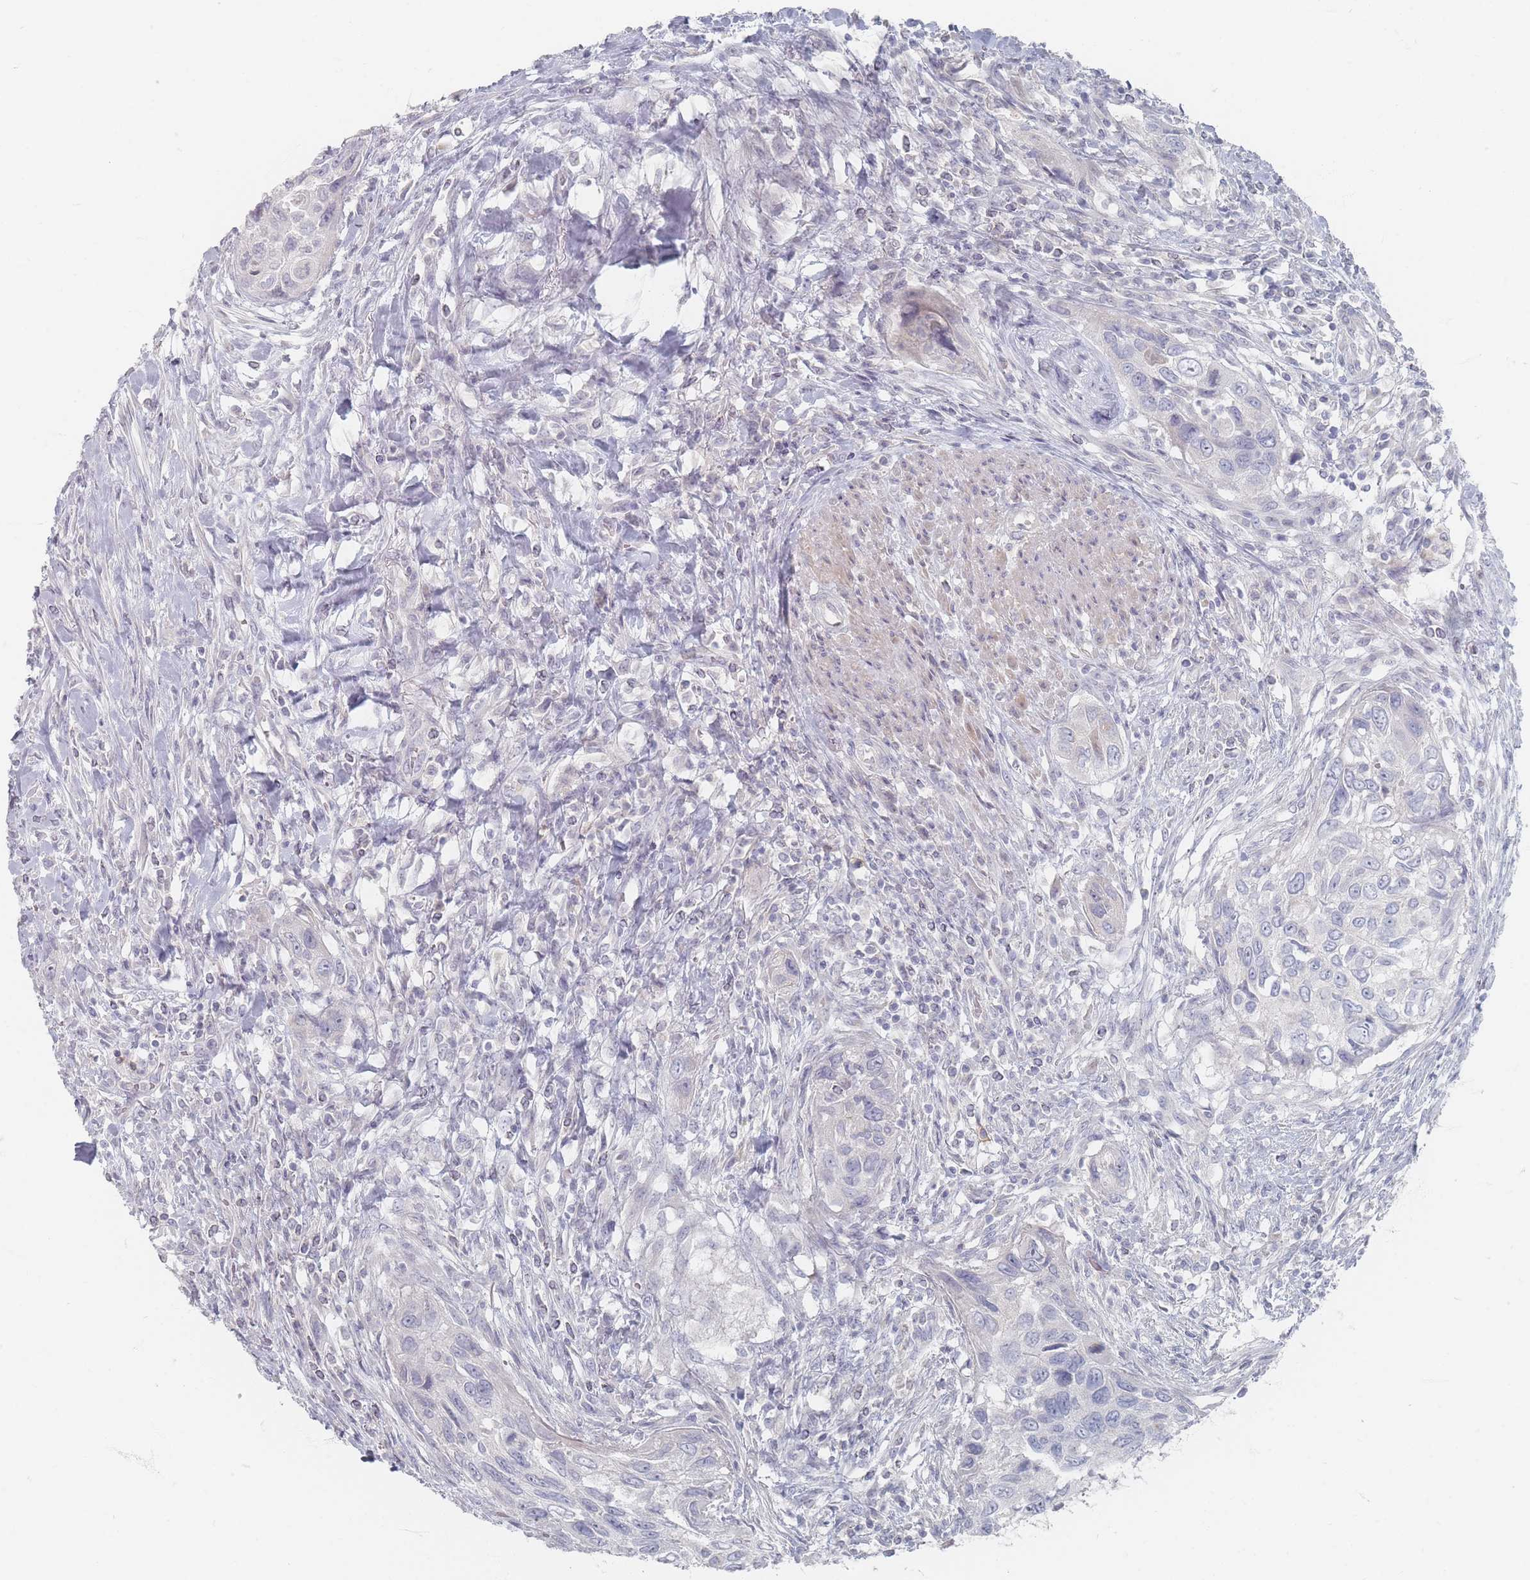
{"staining": {"intensity": "negative", "quantity": "none", "location": "none"}, "tissue": "urothelial cancer", "cell_type": "Tumor cells", "image_type": "cancer", "snomed": [{"axis": "morphology", "description": "Urothelial carcinoma, High grade"}, {"axis": "topography", "description": "Urinary bladder"}], "caption": "This is an IHC image of human urothelial carcinoma (high-grade). There is no staining in tumor cells.", "gene": "CD37", "patient": {"sex": "female", "age": 60}}